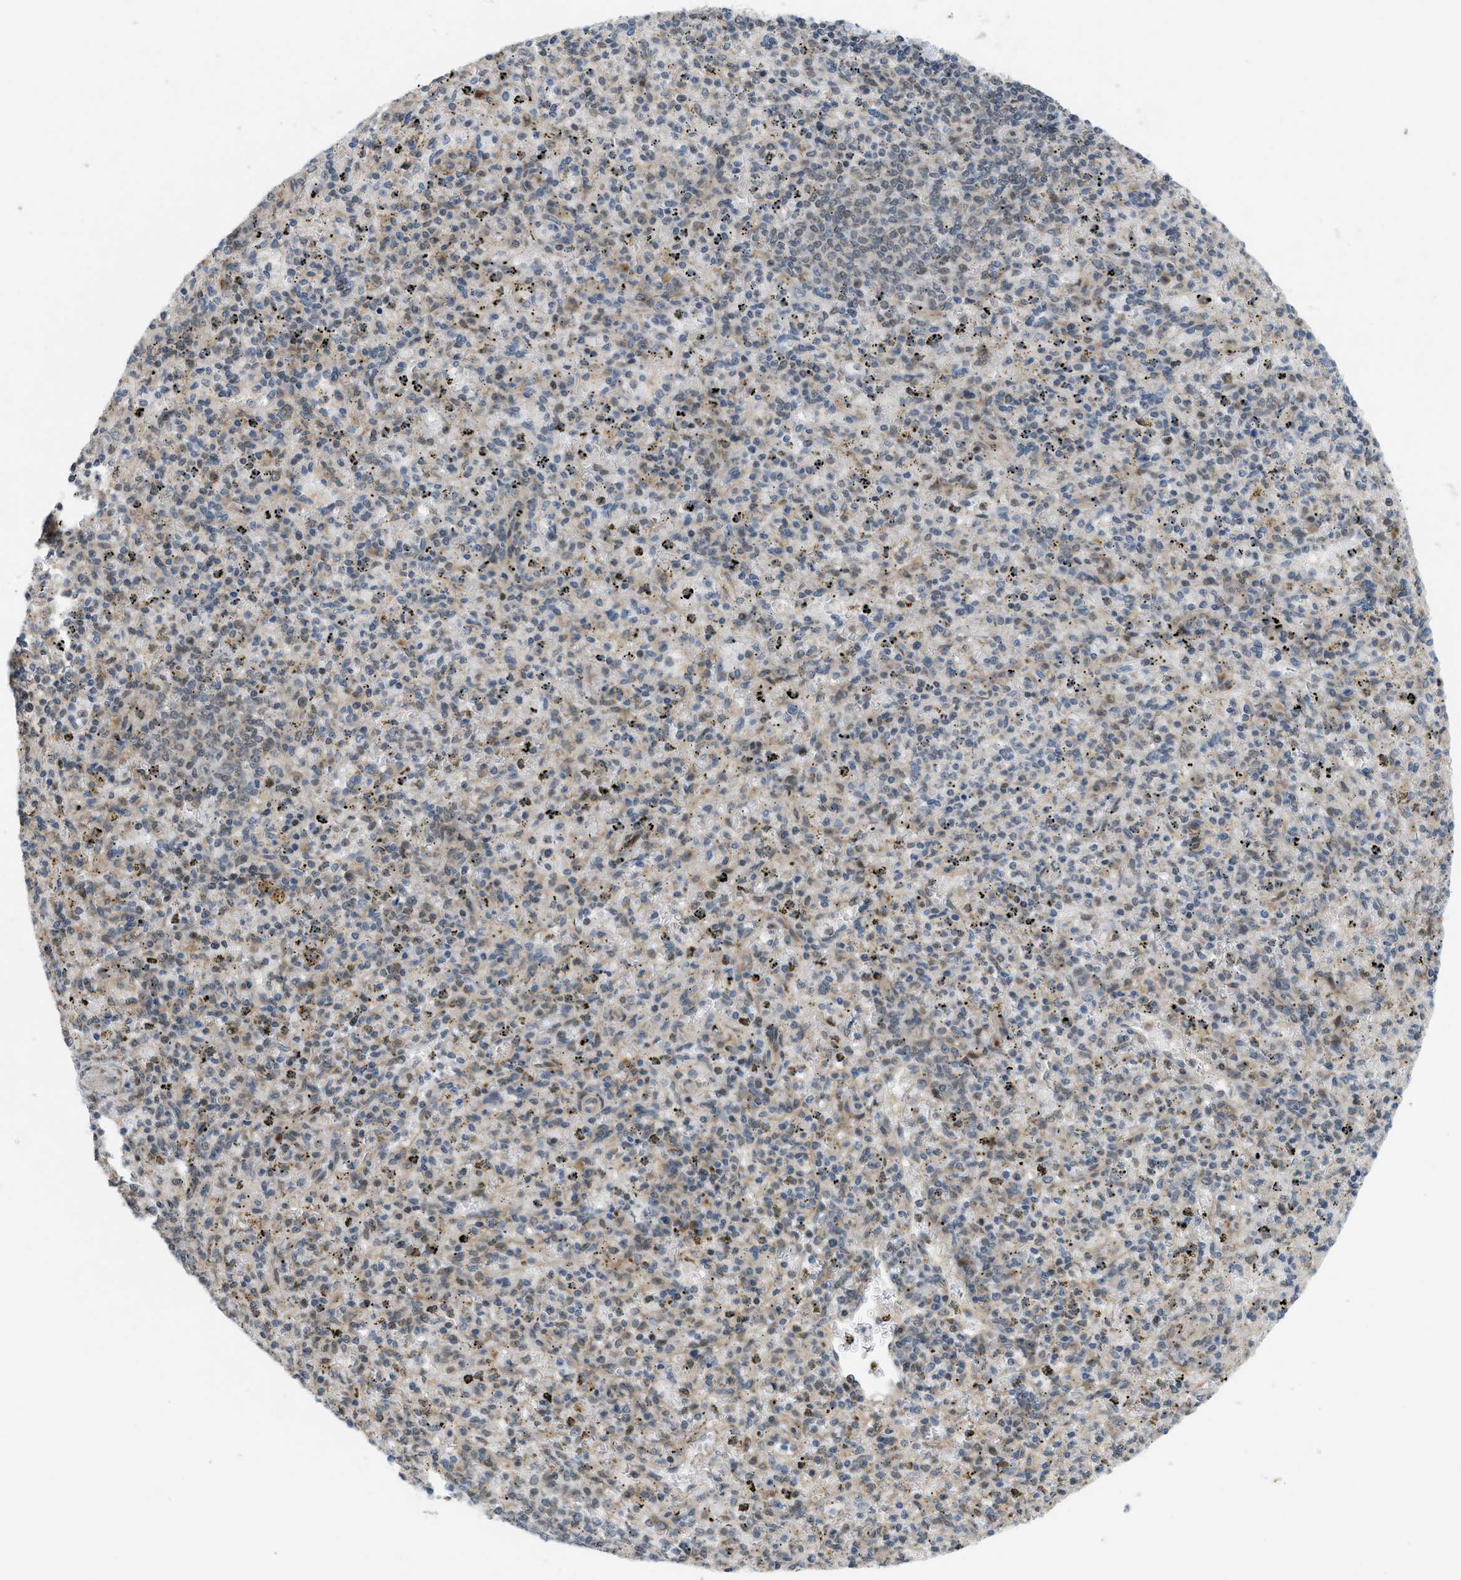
{"staining": {"intensity": "weak", "quantity": "<25%", "location": "cytoplasmic/membranous"}, "tissue": "spleen", "cell_type": "Cells in red pulp", "image_type": "normal", "snomed": [{"axis": "morphology", "description": "Normal tissue, NOS"}, {"axis": "topography", "description": "Spleen"}], "caption": "The immunohistochemistry (IHC) image has no significant expression in cells in red pulp of spleen.", "gene": "IFNLR1", "patient": {"sex": "male", "age": 72}}